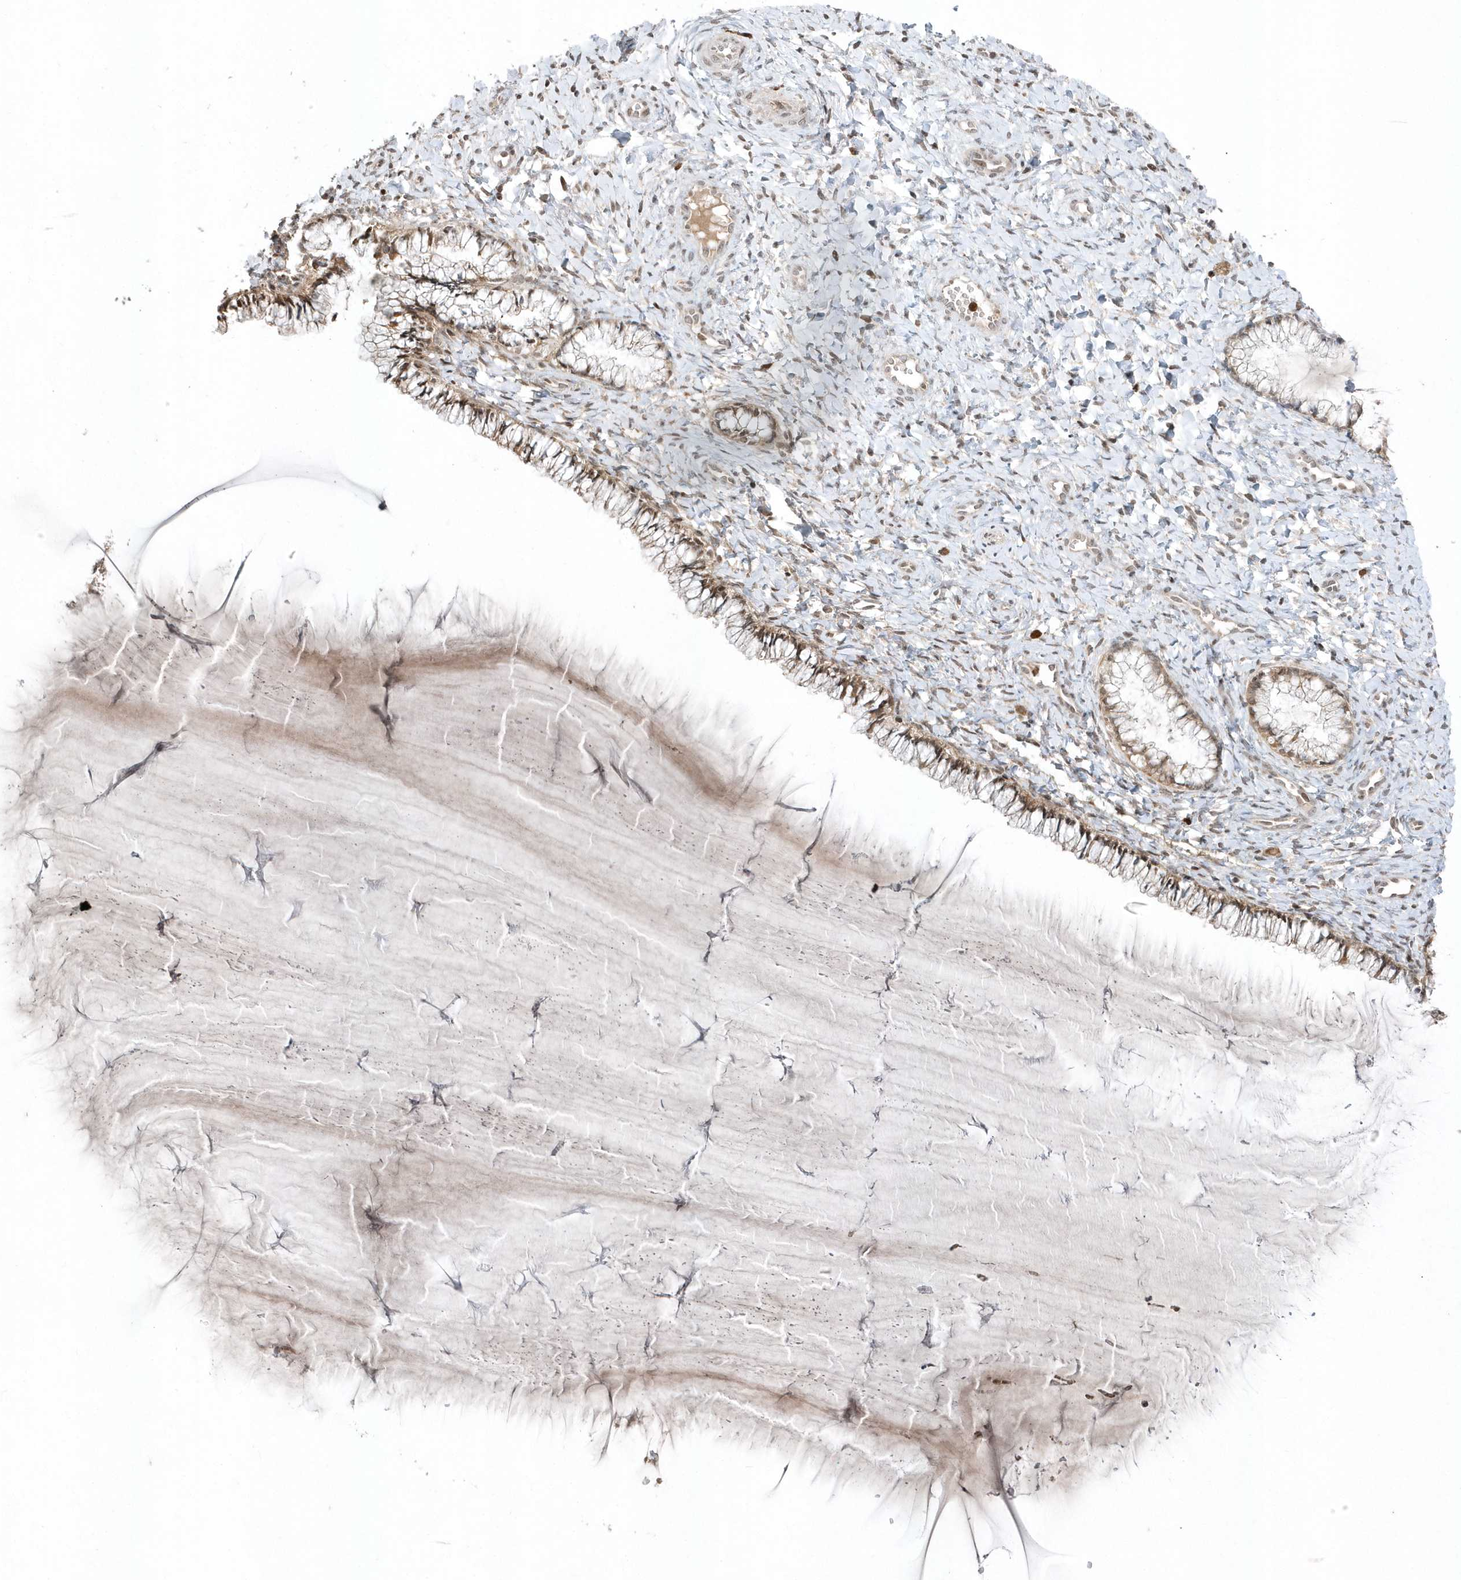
{"staining": {"intensity": "moderate", "quantity": "25%-75%", "location": "cytoplasmic/membranous,nuclear"}, "tissue": "cervix", "cell_type": "Glandular cells", "image_type": "normal", "snomed": [{"axis": "morphology", "description": "Normal tissue, NOS"}, {"axis": "morphology", "description": "Adenocarcinoma, NOS"}, {"axis": "topography", "description": "Cervix"}], "caption": "Brown immunohistochemical staining in normal human cervix exhibits moderate cytoplasmic/membranous,nuclear staining in approximately 25%-75% of glandular cells.", "gene": "EIF2B1", "patient": {"sex": "female", "age": 29}}